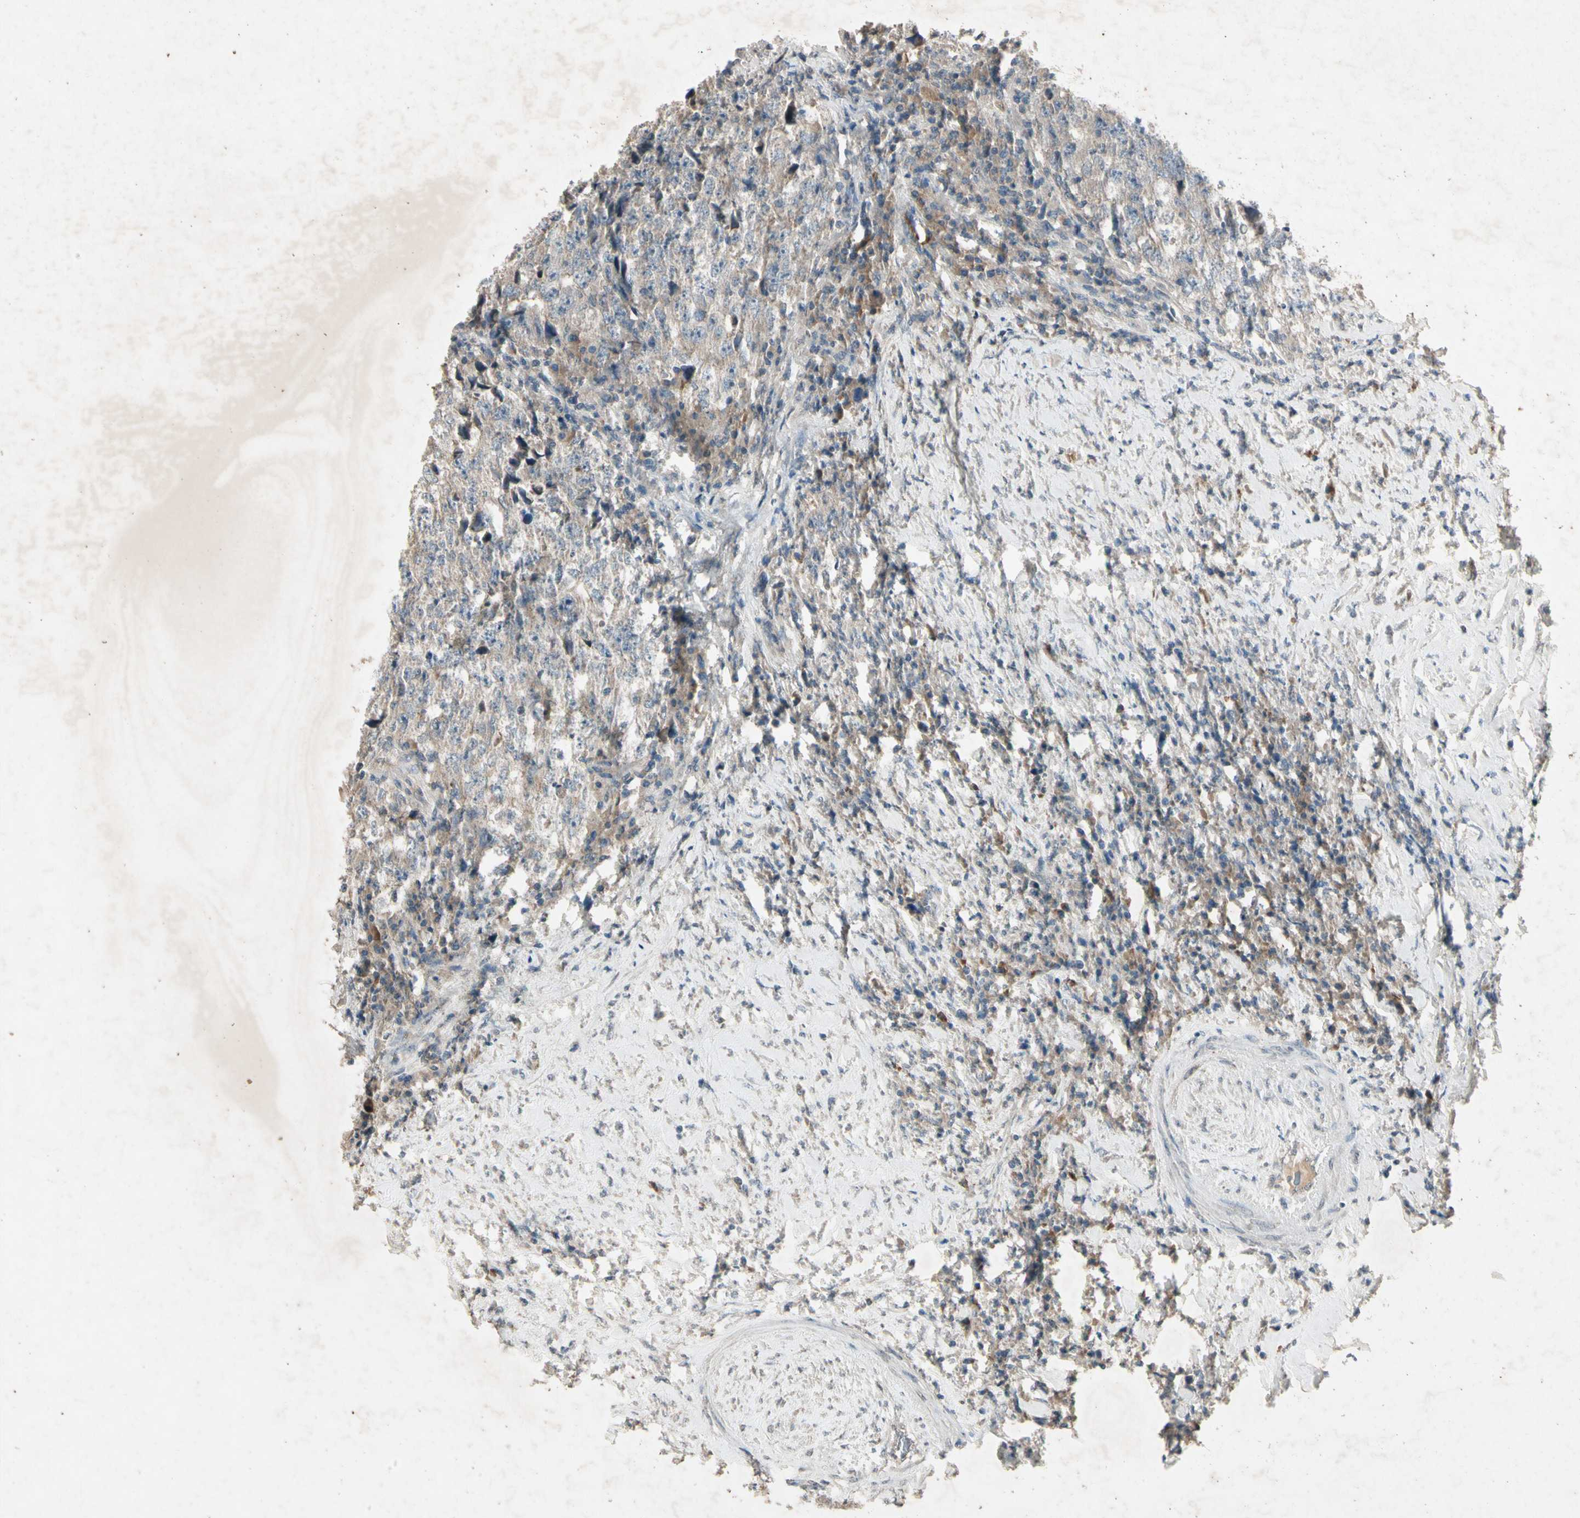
{"staining": {"intensity": "weak", "quantity": "25%-75%", "location": "cytoplasmic/membranous"}, "tissue": "testis cancer", "cell_type": "Tumor cells", "image_type": "cancer", "snomed": [{"axis": "morphology", "description": "Necrosis, NOS"}, {"axis": "morphology", "description": "Carcinoma, Embryonal, NOS"}, {"axis": "topography", "description": "Testis"}], "caption": "Tumor cells display low levels of weak cytoplasmic/membranous positivity in about 25%-75% of cells in human testis cancer (embryonal carcinoma). The staining was performed using DAB (3,3'-diaminobenzidine) to visualize the protein expression in brown, while the nuclei were stained in blue with hematoxylin (Magnification: 20x).", "gene": "GPLD1", "patient": {"sex": "male", "age": 19}}